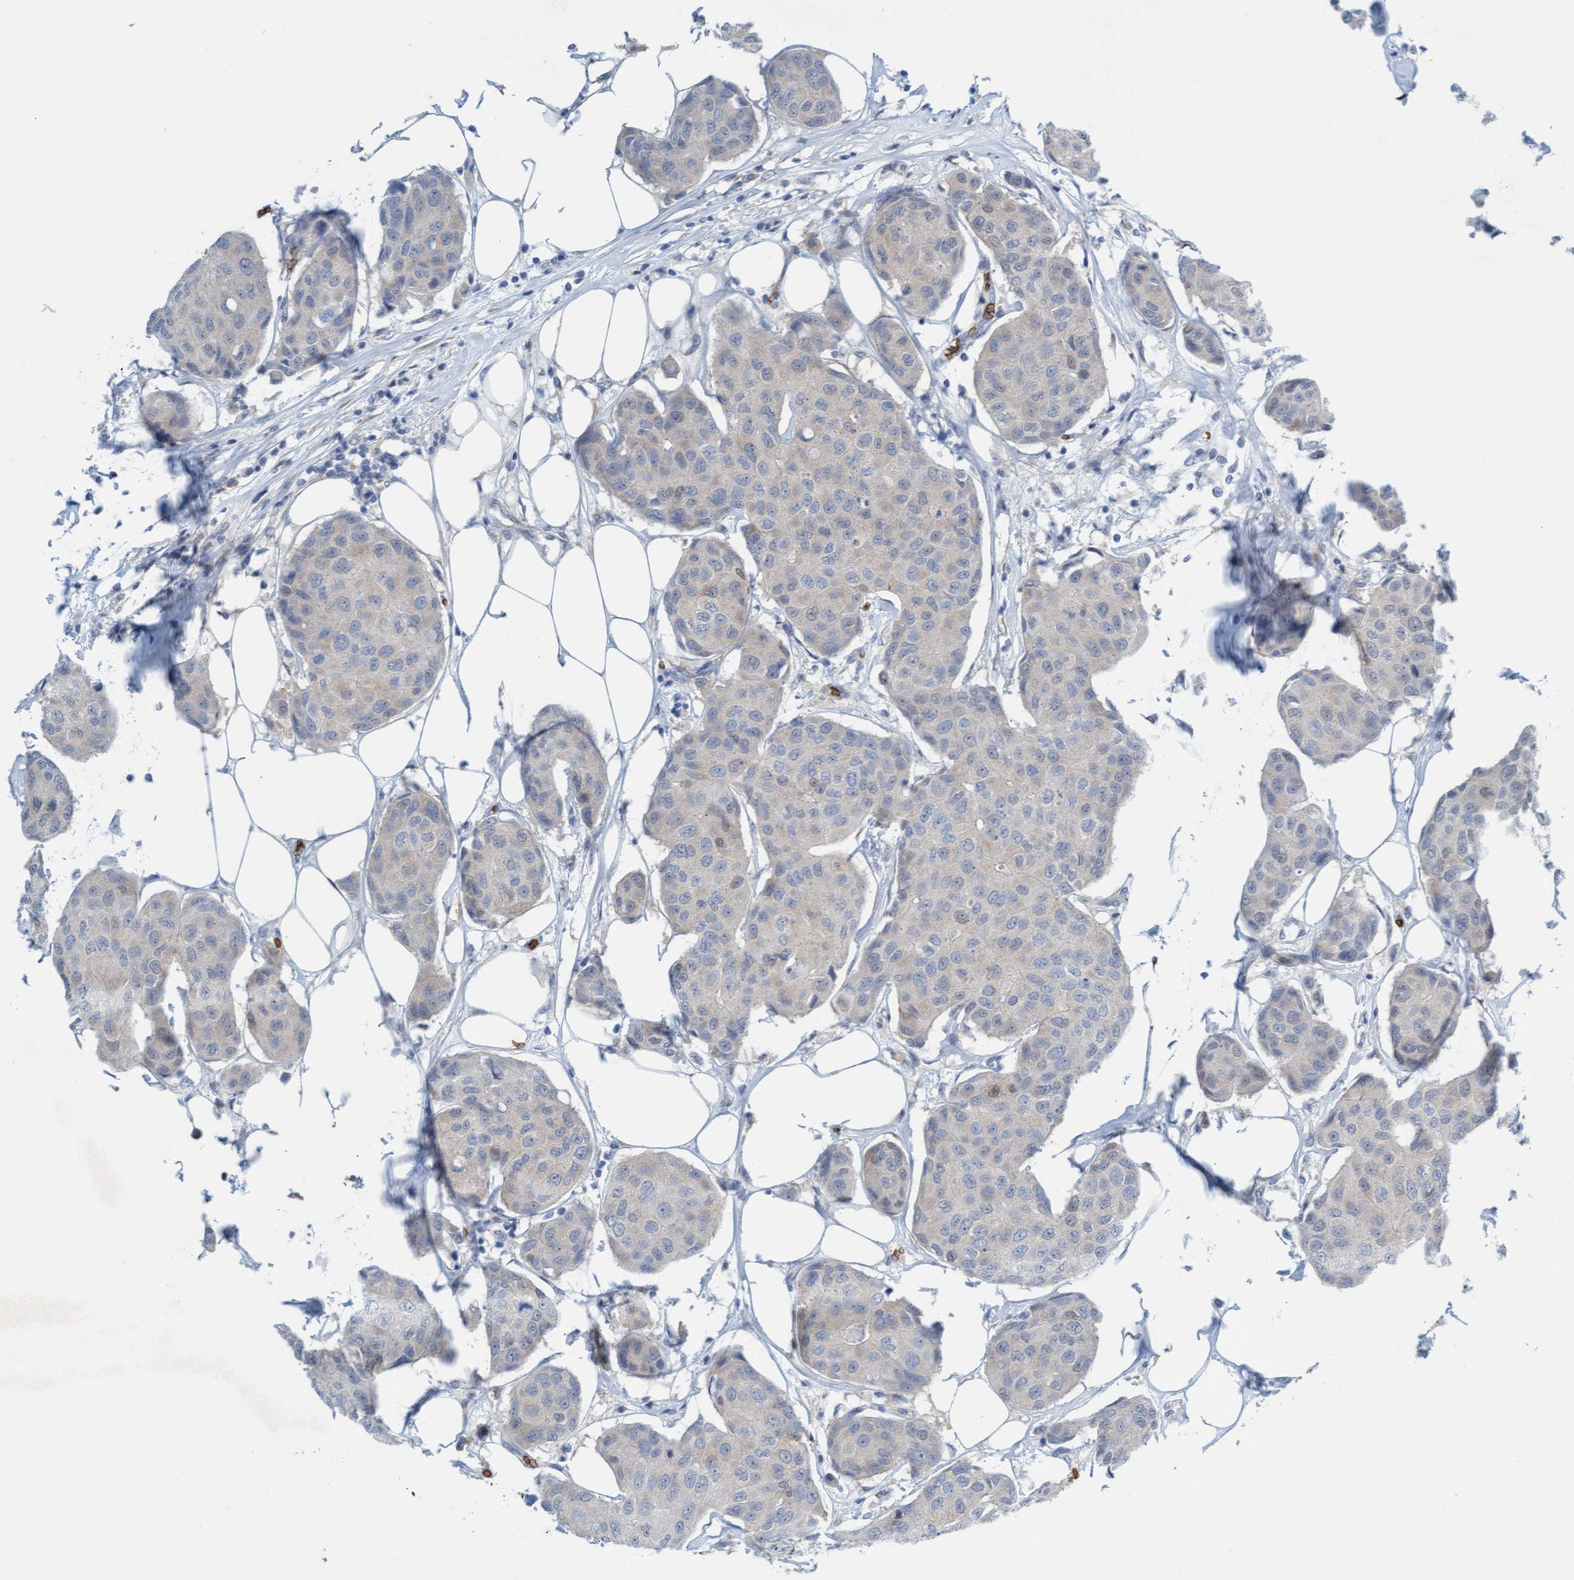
{"staining": {"intensity": "weak", "quantity": "<25%", "location": "cytoplasmic/membranous"}, "tissue": "breast cancer", "cell_type": "Tumor cells", "image_type": "cancer", "snomed": [{"axis": "morphology", "description": "Duct carcinoma"}, {"axis": "topography", "description": "Breast"}], "caption": "High magnification brightfield microscopy of invasive ductal carcinoma (breast) stained with DAB (brown) and counterstained with hematoxylin (blue): tumor cells show no significant positivity.", "gene": "SPEM2", "patient": {"sex": "female", "age": 80}}